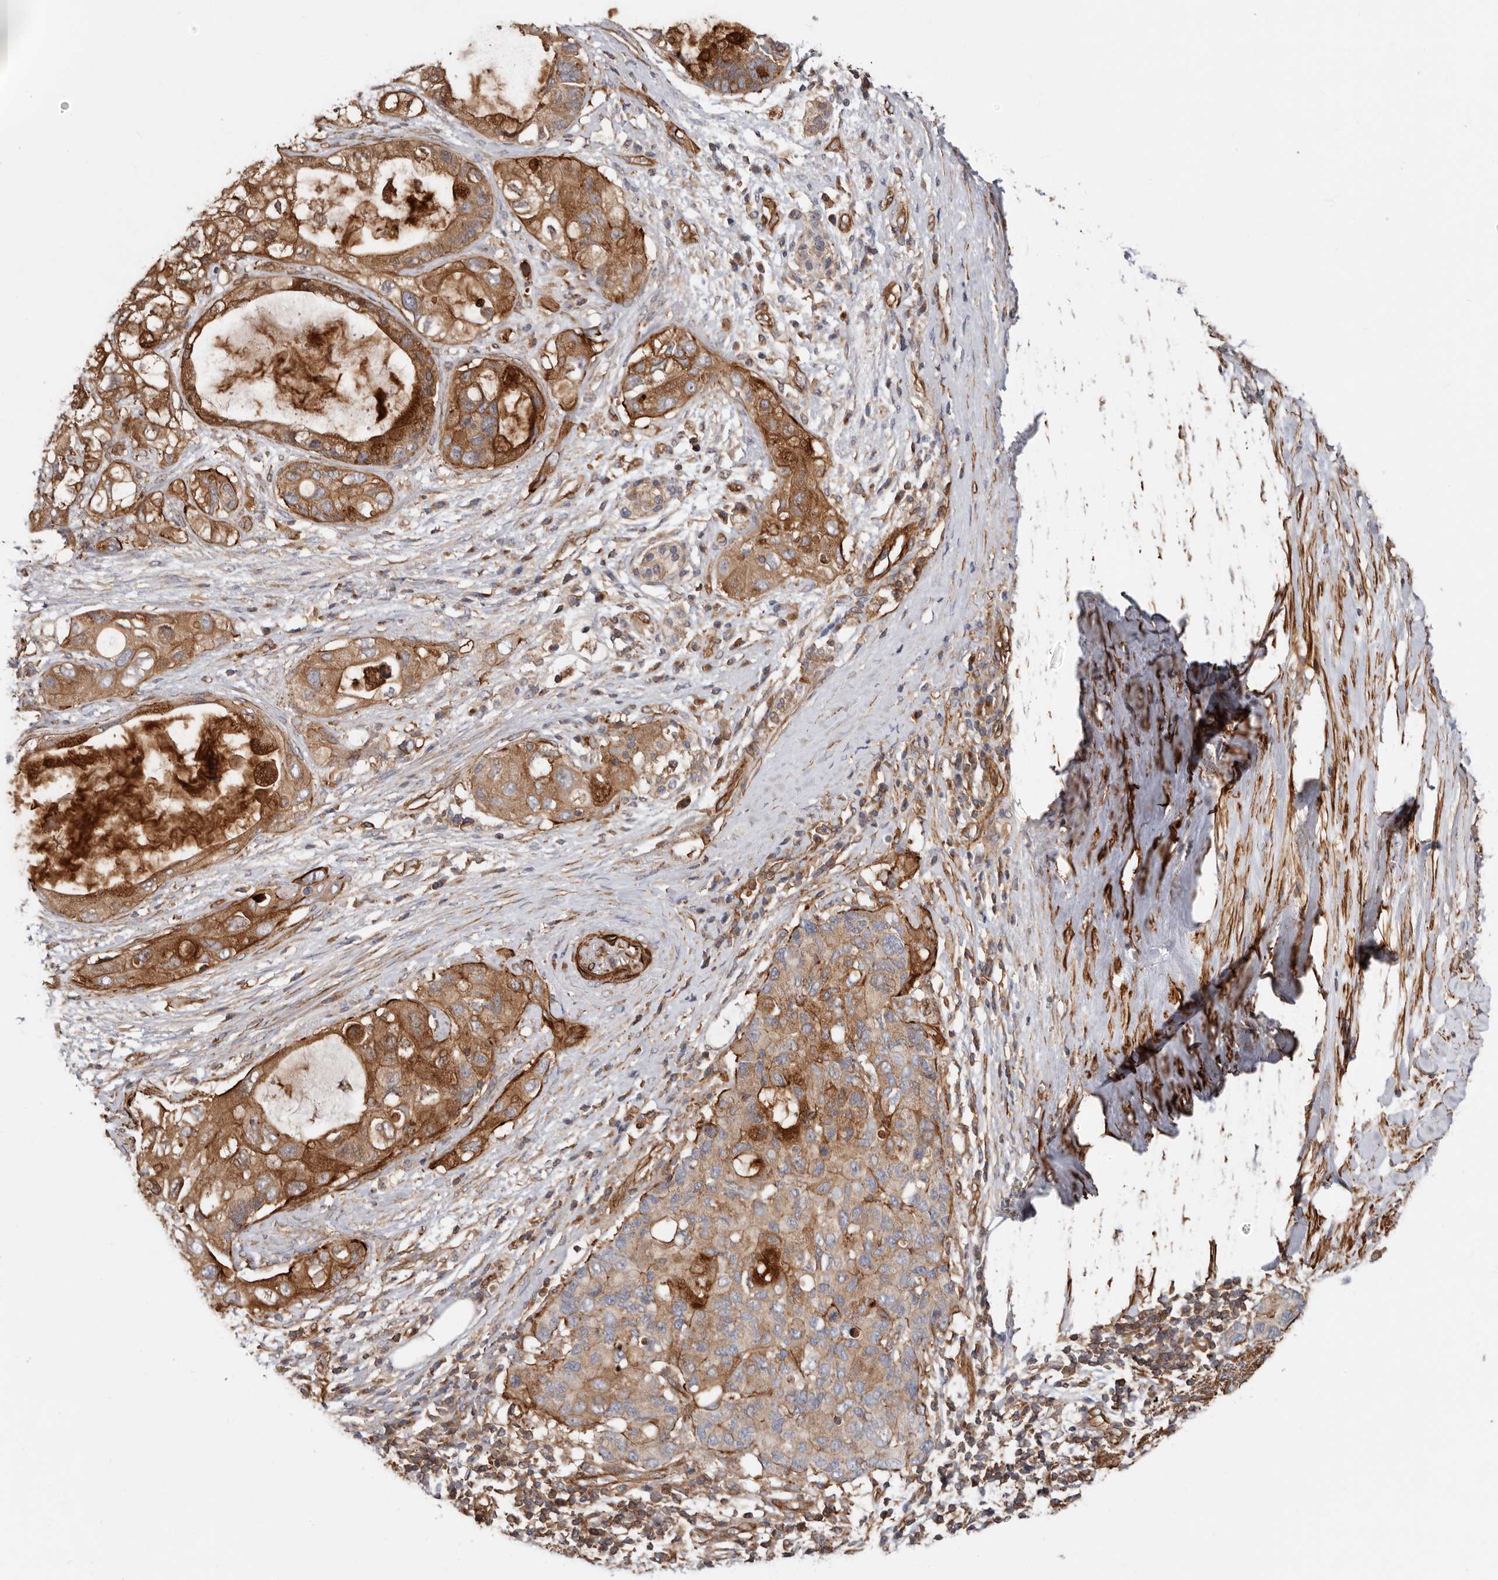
{"staining": {"intensity": "moderate", "quantity": ">75%", "location": "cytoplasmic/membranous"}, "tissue": "pancreatic cancer", "cell_type": "Tumor cells", "image_type": "cancer", "snomed": [{"axis": "morphology", "description": "Adenocarcinoma, NOS"}, {"axis": "topography", "description": "Pancreas"}], "caption": "Immunohistochemistry staining of pancreatic cancer, which shows medium levels of moderate cytoplasmic/membranous positivity in approximately >75% of tumor cells indicating moderate cytoplasmic/membranous protein expression. The staining was performed using DAB (brown) for protein detection and nuclei were counterstained in hematoxylin (blue).", "gene": "TMC7", "patient": {"sex": "female", "age": 56}}